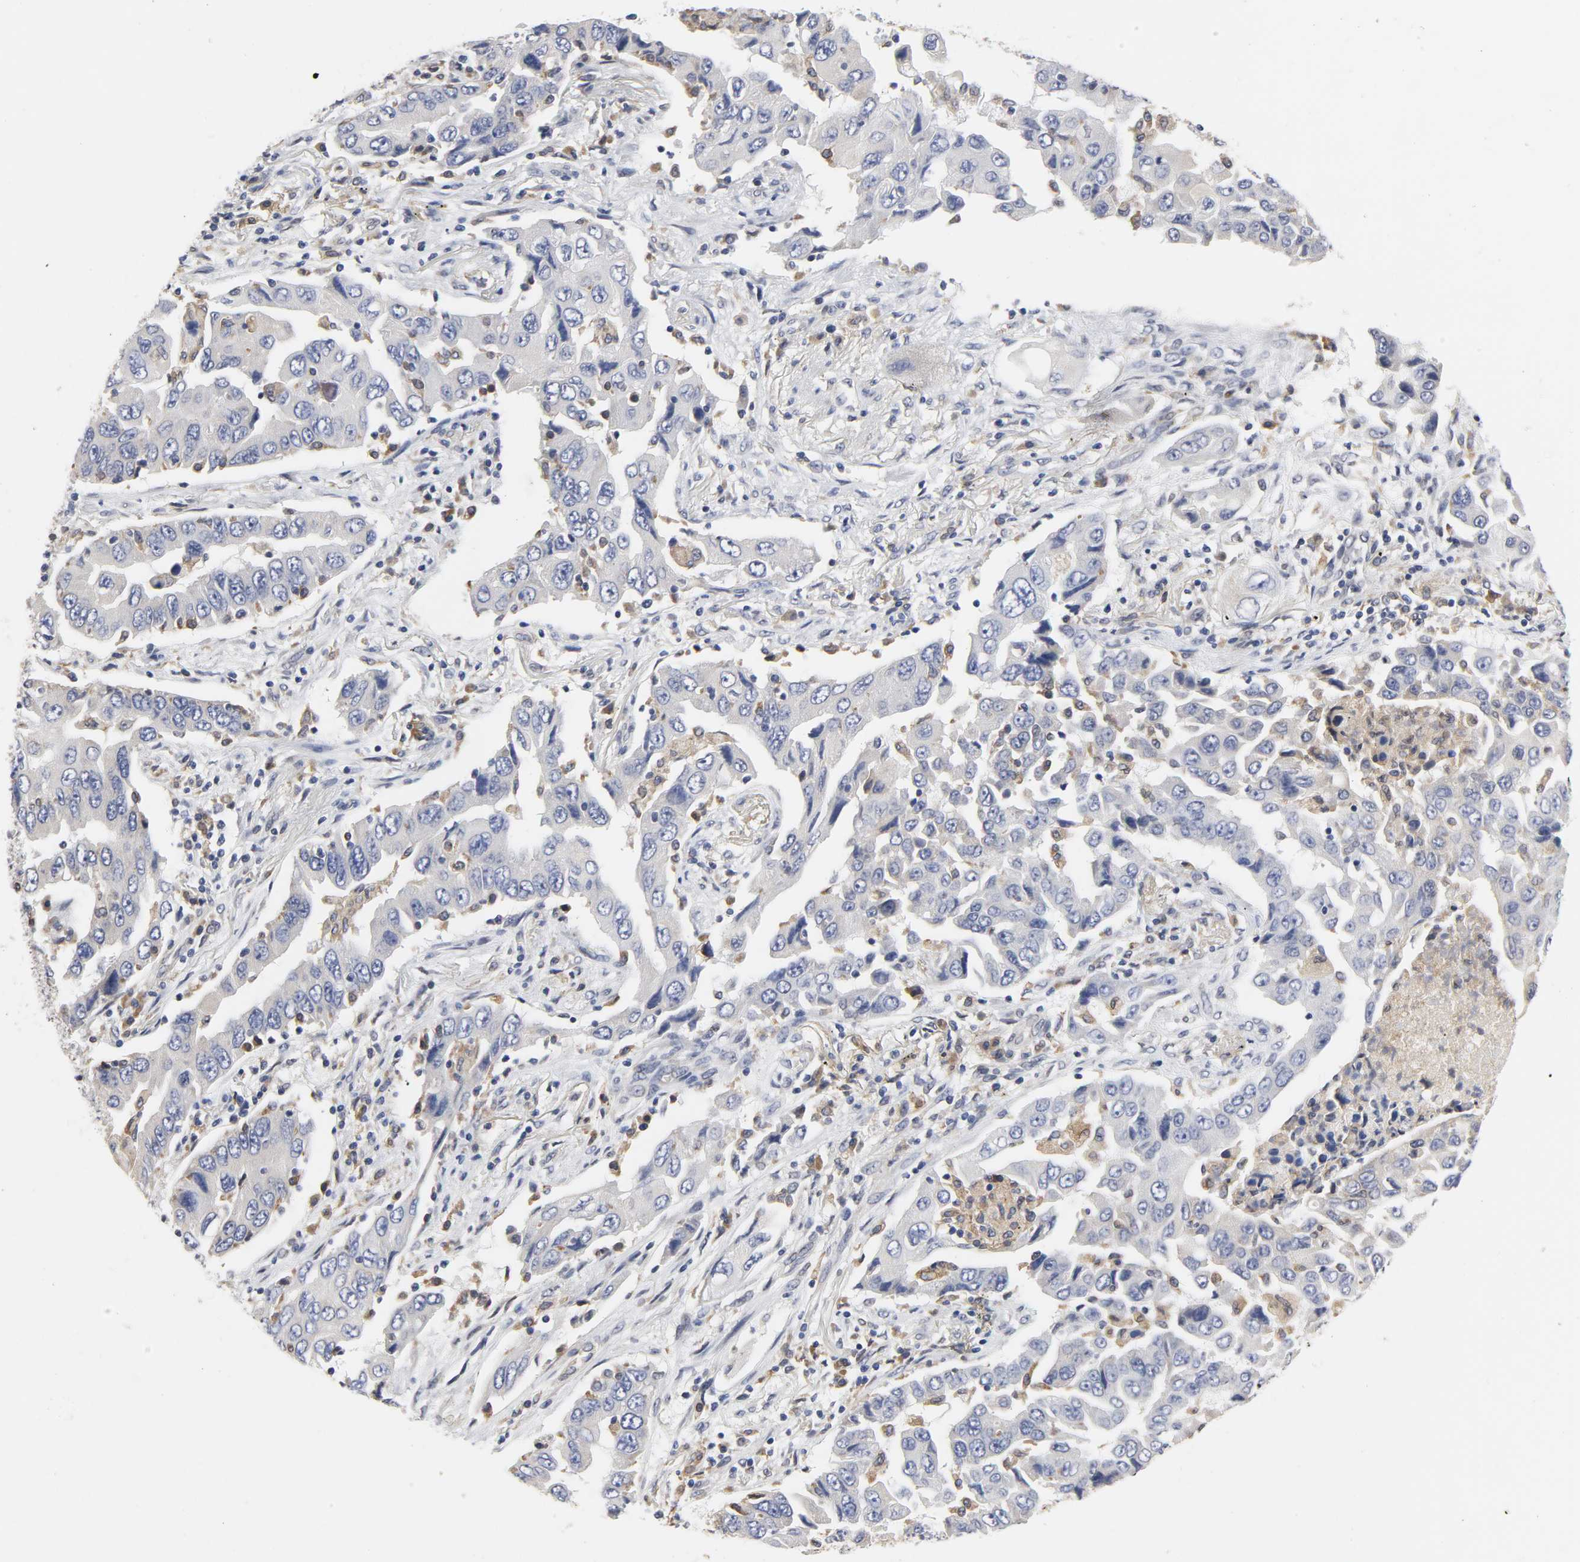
{"staining": {"intensity": "negative", "quantity": "none", "location": "none"}, "tissue": "lung cancer", "cell_type": "Tumor cells", "image_type": "cancer", "snomed": [{"axis": "morphology", "description": "Adenocarcinoma, NOS"}, {"axis": "topography", "description": "Lung"}], "caption": "Protein analysis of adenocarcinoma (lung) demonstrates no significant staining in tumor cells. (DAB (3,3'-diaminobenzidine) IHC visualized using brightfield microscopy, high magnification).", "gene": "HCK", "patient": {"sex": "female", "age": 65}}